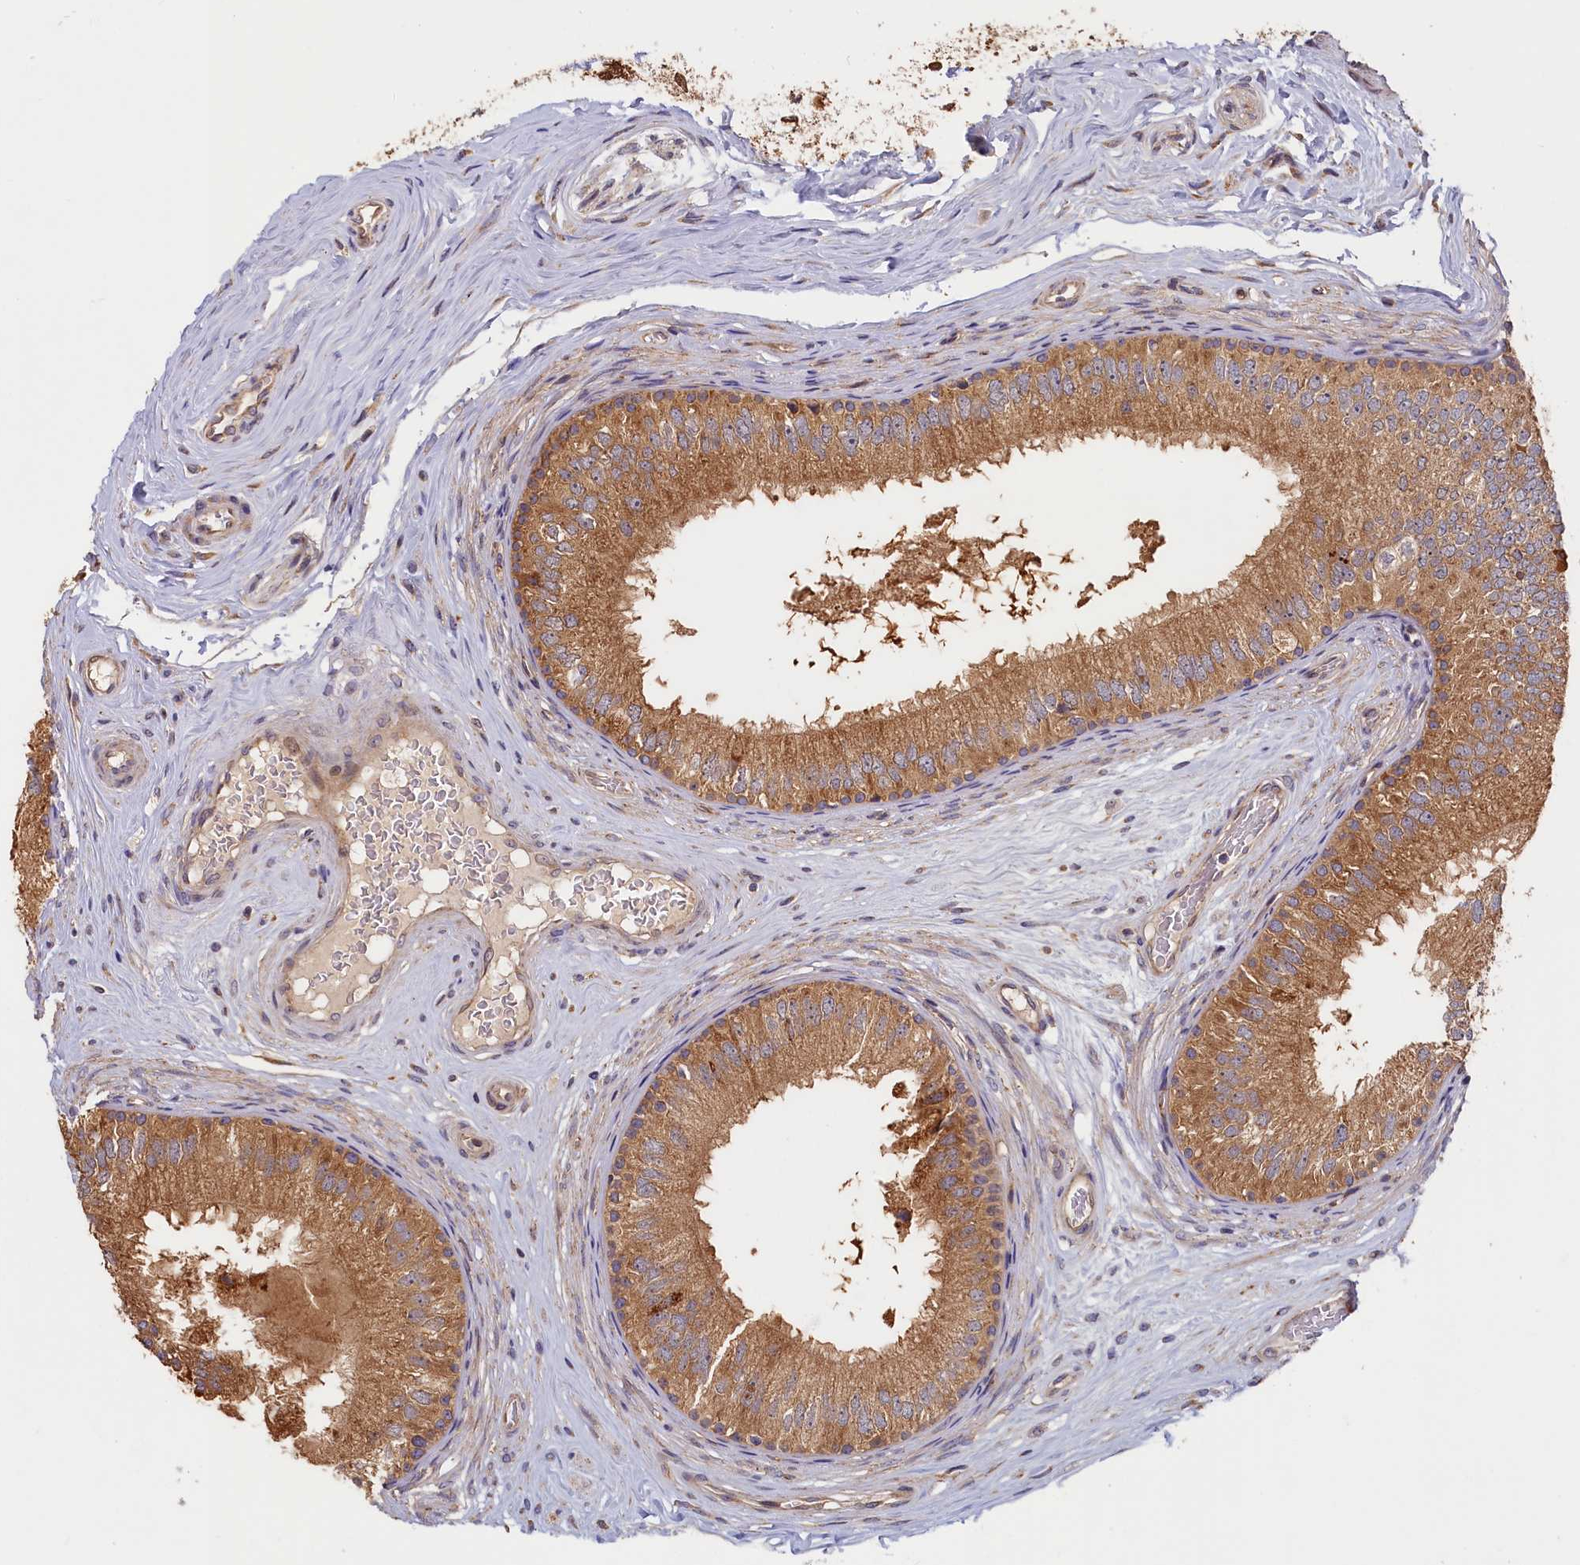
{"staining": {"intensity": "strong", "quantity": ">75%", "location": "cytoplasmic/membranous"}, "tissue": "epididymis", "cell_type": "Glandular cells", "image_type": "normal", "snomed": [{"axis": "morphology", "description": "Normal tissue, NOS"}, {"axis": "topography", "description": "Epididymis"}], "caption": "This micrograph demonstrates immunohistochemistry staining of unremarkable epididymis, with high strong cytoplasmic/membranous expression in approximately >75% of glandular cells.", "gene": "CEP44", "patient": {"sex": "male", "age": 33}}